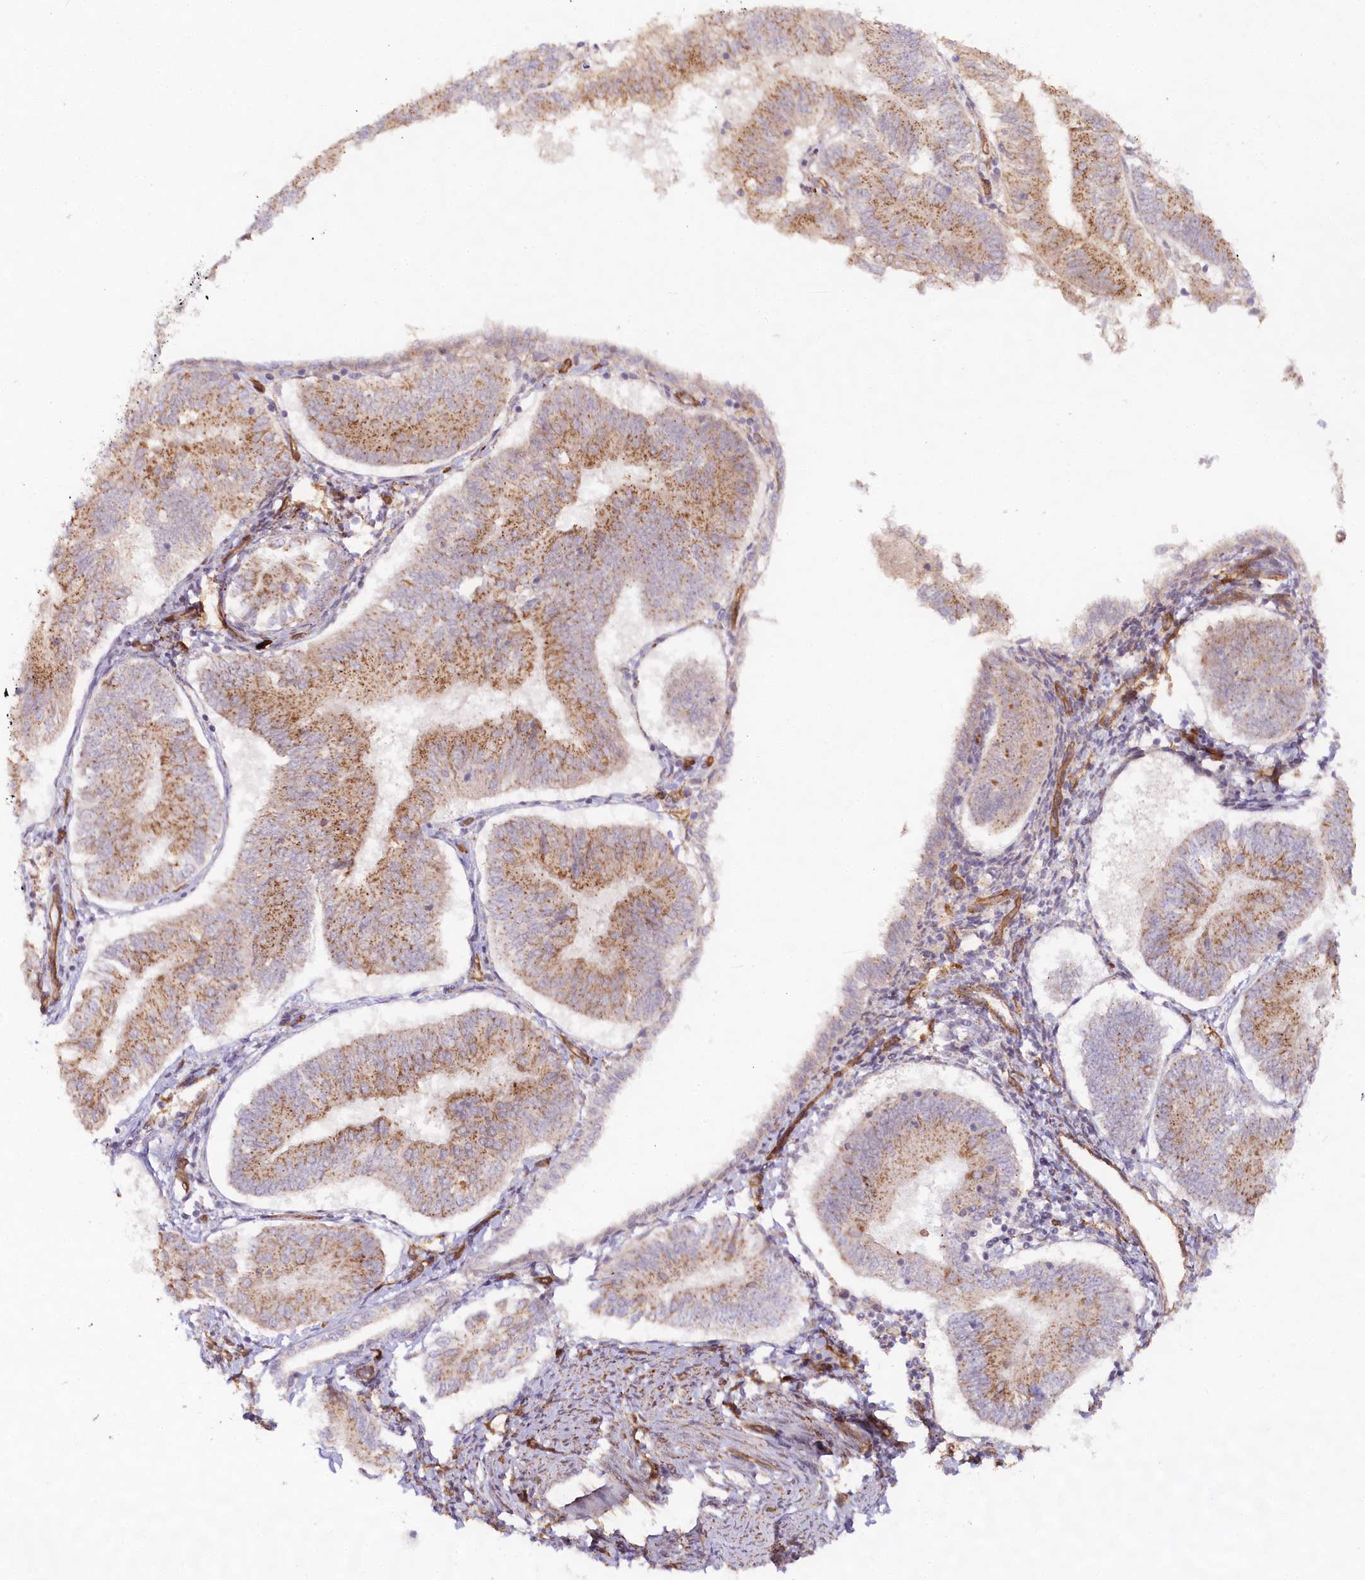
{"staining": {"intensity": "moderate", "quantity": ">75%", "location": "cytoplasmic/membranous"}, "tissue": "endometrial cancer", "cell_type": "Tumor cells", "image_type": "cancer", "snomed": [{"axis": "morphology", "description": "Adenocarcinoma, NOS"}, {"axis": "topography", "description": "Endometrium"}], "caption": "Endometrial adenocarcinoma was stained to show a protein in brown. There is medium levels of moderate cytoplasmic/membranous positivity in about >75% of tumor cells.", "gene": "COPG1", "patient": {"sex": "female", "age": 58}}